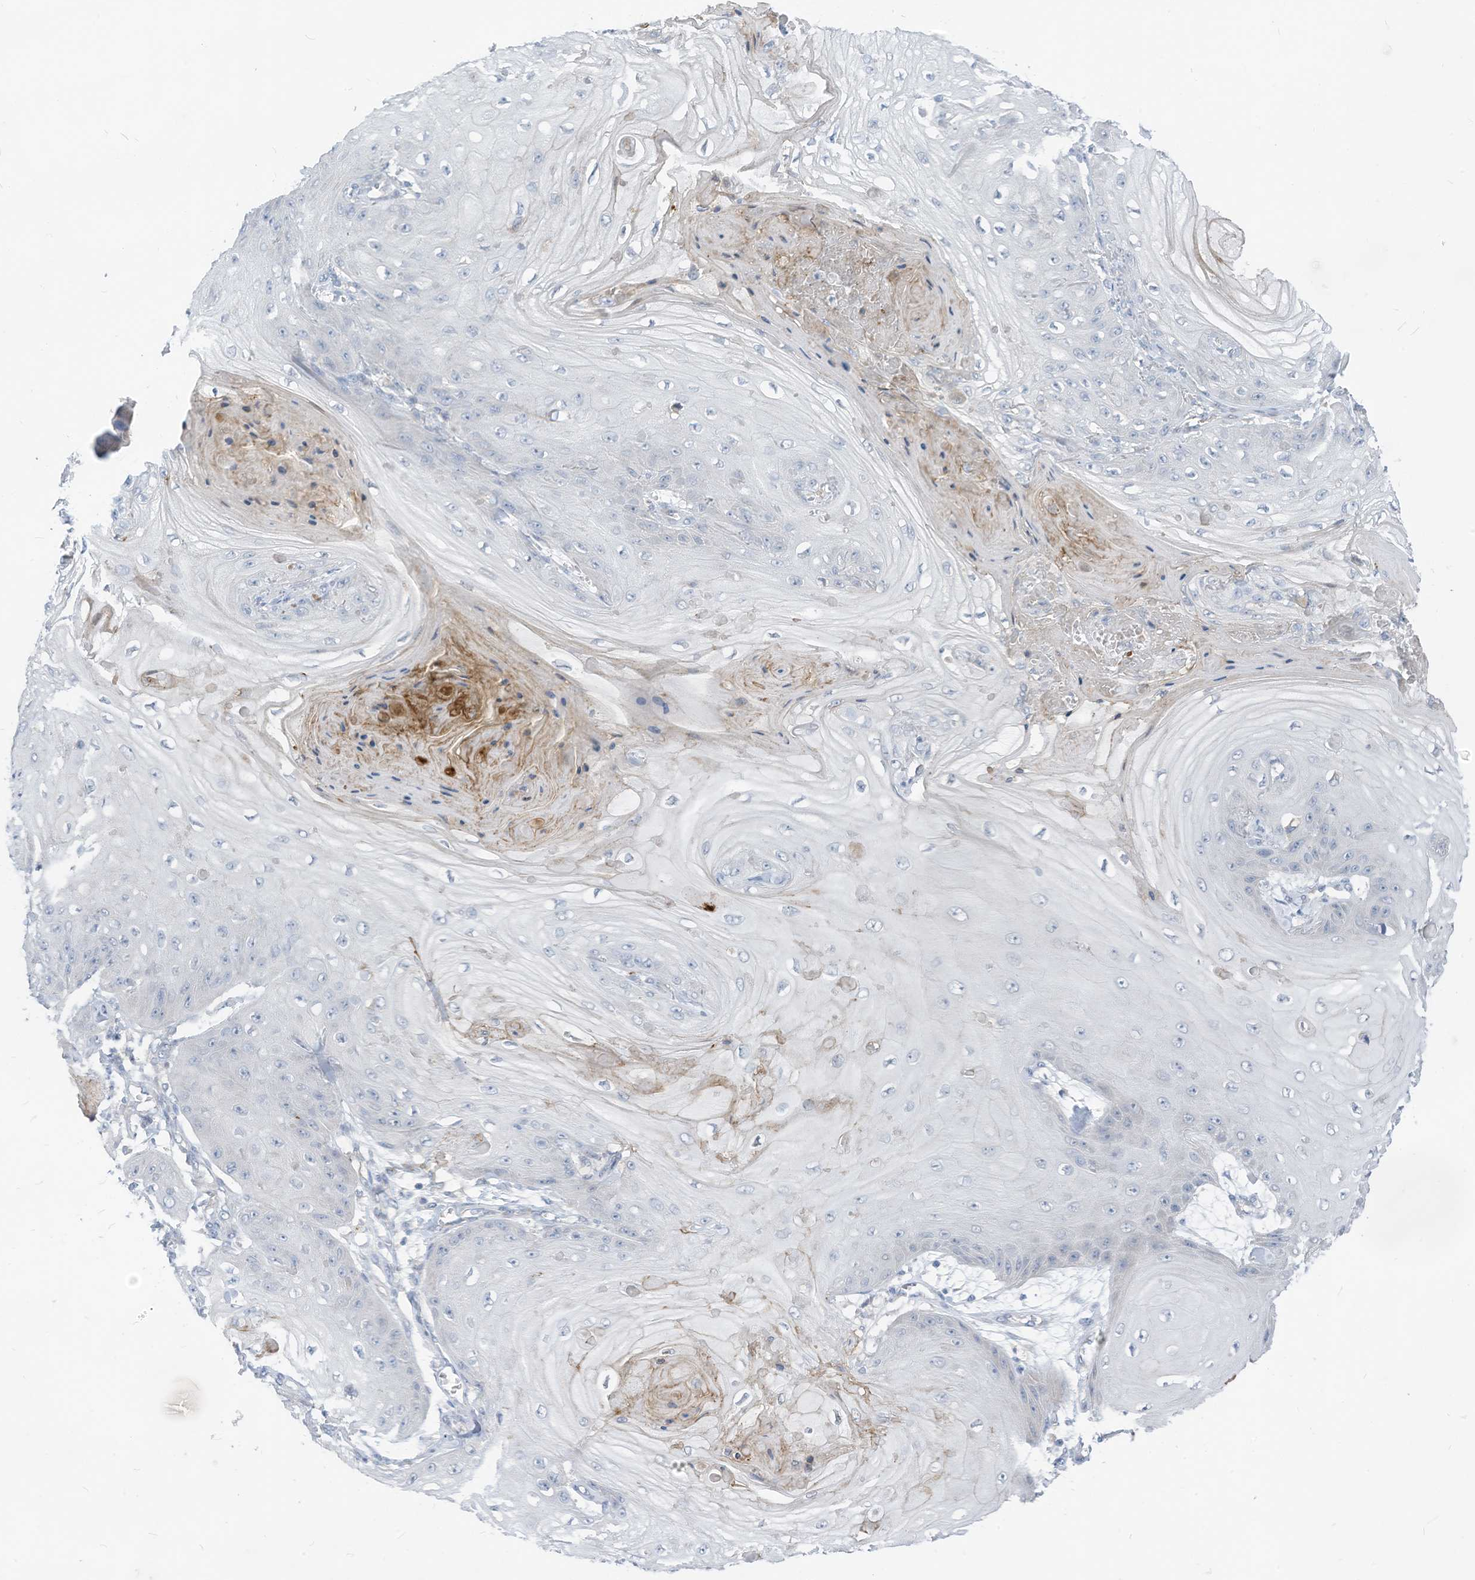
{"staining": {"intensity": "negative", "quantity": "none", "location": "none"}, "tissue": "skin cancer", "cell_type": "Tumor cells", "image_type": "cancer", "snomed": [{"axis": "morphology", "description": "Squamous cell carcinoma, NOS"}, {"axis": "topography", "description": "Skin"}], "caption": "There is no significant positivity in tumor cells of skin squamous cell carcinoma. (Brightfield microscopy of DAB (3,3'-diaminobenzidine) IHC at high magnification).", "gene": "LDAH", "patient": {"sex": "male", "age": 74}}